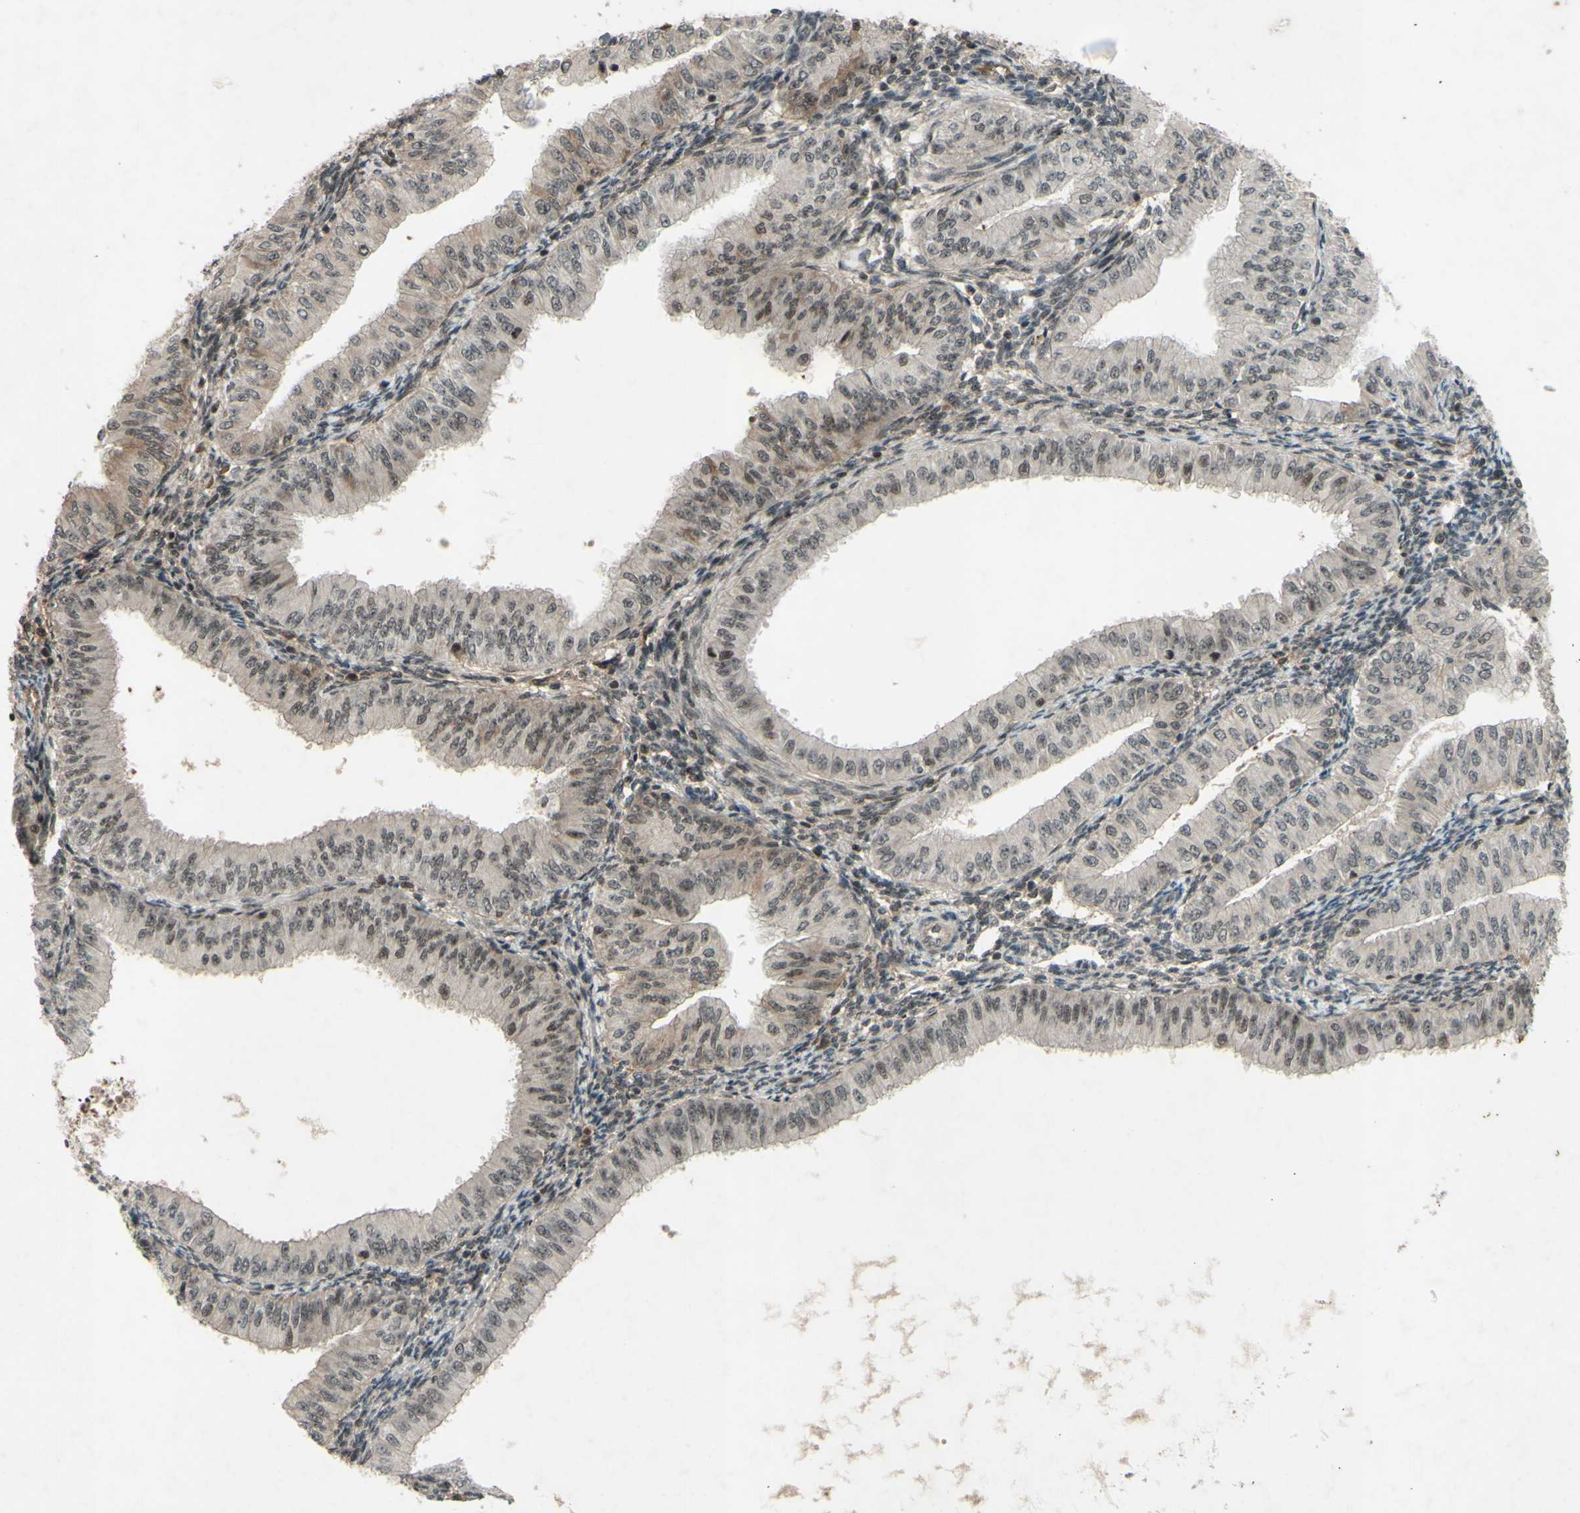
{"staining": {"intensity": "weak", "quantity": "25%-75%", "location": "nuclear"}, "tissue": "endometrial cancer", "cell_type": "Tumor cells", "image_type": "cancer", "snomed": [{"axis": "morphology", "description": "Normal tissue, NOS"}, {"axis": "morphology", "description": "Adenocarcinoma, NOS"}, {"axis": "topography", "description": "Endometrium"}], "caption": "Protein expression analysis of endometrial cancer (adenocarcinoma) exhibits weak nuclear staining in about 25%-75% of tumor cells.", "gene": "SNW1", "patient": {"sex": "female", "age": 53}}